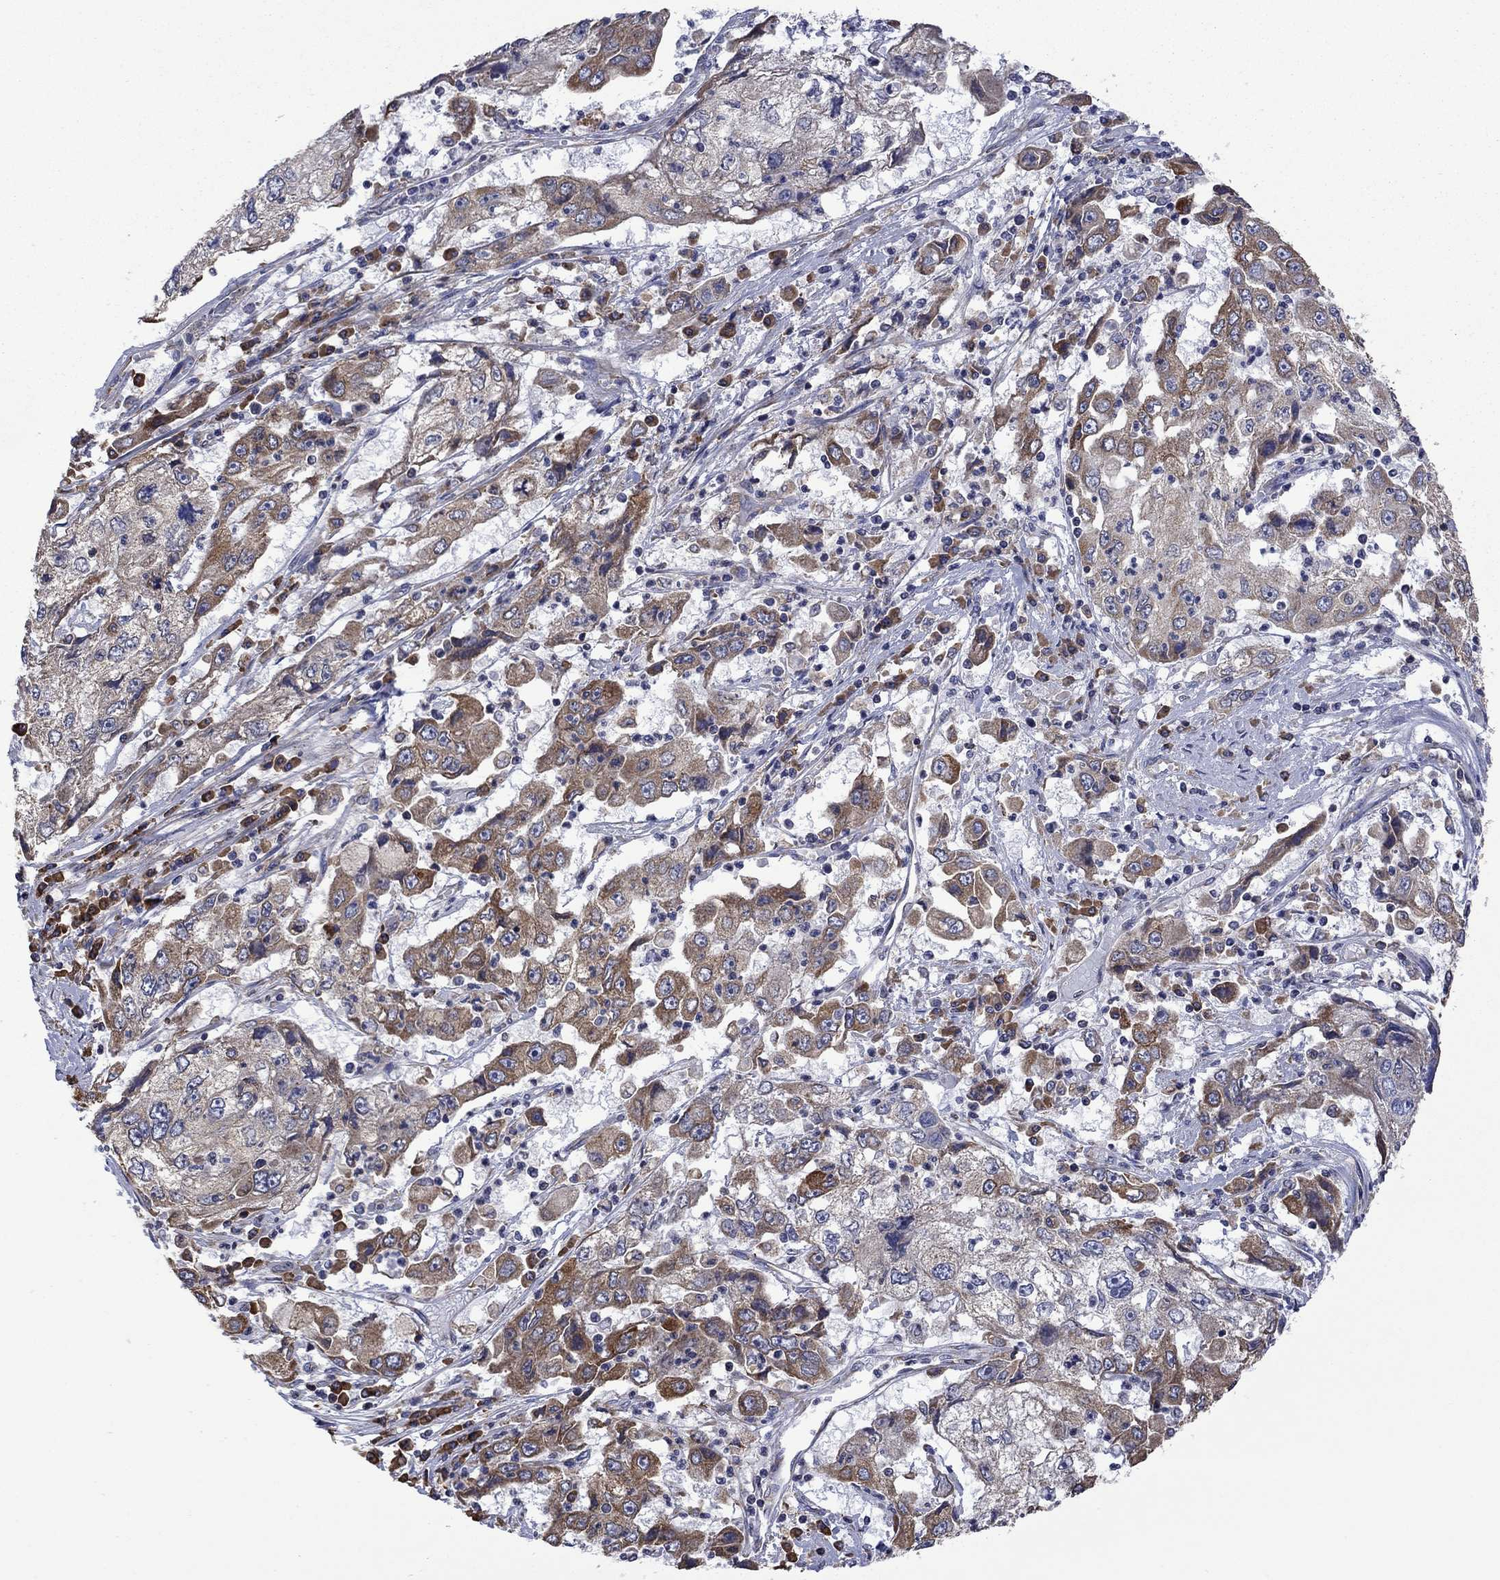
{"staining": {"intensity": "moderate", "quantity": "25%-75%", "location": "cytoplasmic/membranous"}, "tissue": "cervical cancer", "cell_type": "Tumor cells", "image_type": "cancer", "snomed": [{"axis": "morphology", "description": "Squamous cell carcinoma, NOS"}, {"axis": "topography", "description": "Cervix"}], "caption": "Moderate cytoplasmic/membranous staining is identified in about 25%-75% of tumor cells in cervical cancer (squamous cell carcinoma). (DAB = brown stain, brightfield microscopy at high magnification).", "gene": "FURIN", "patient": {"sex": "female", "age": 36}}